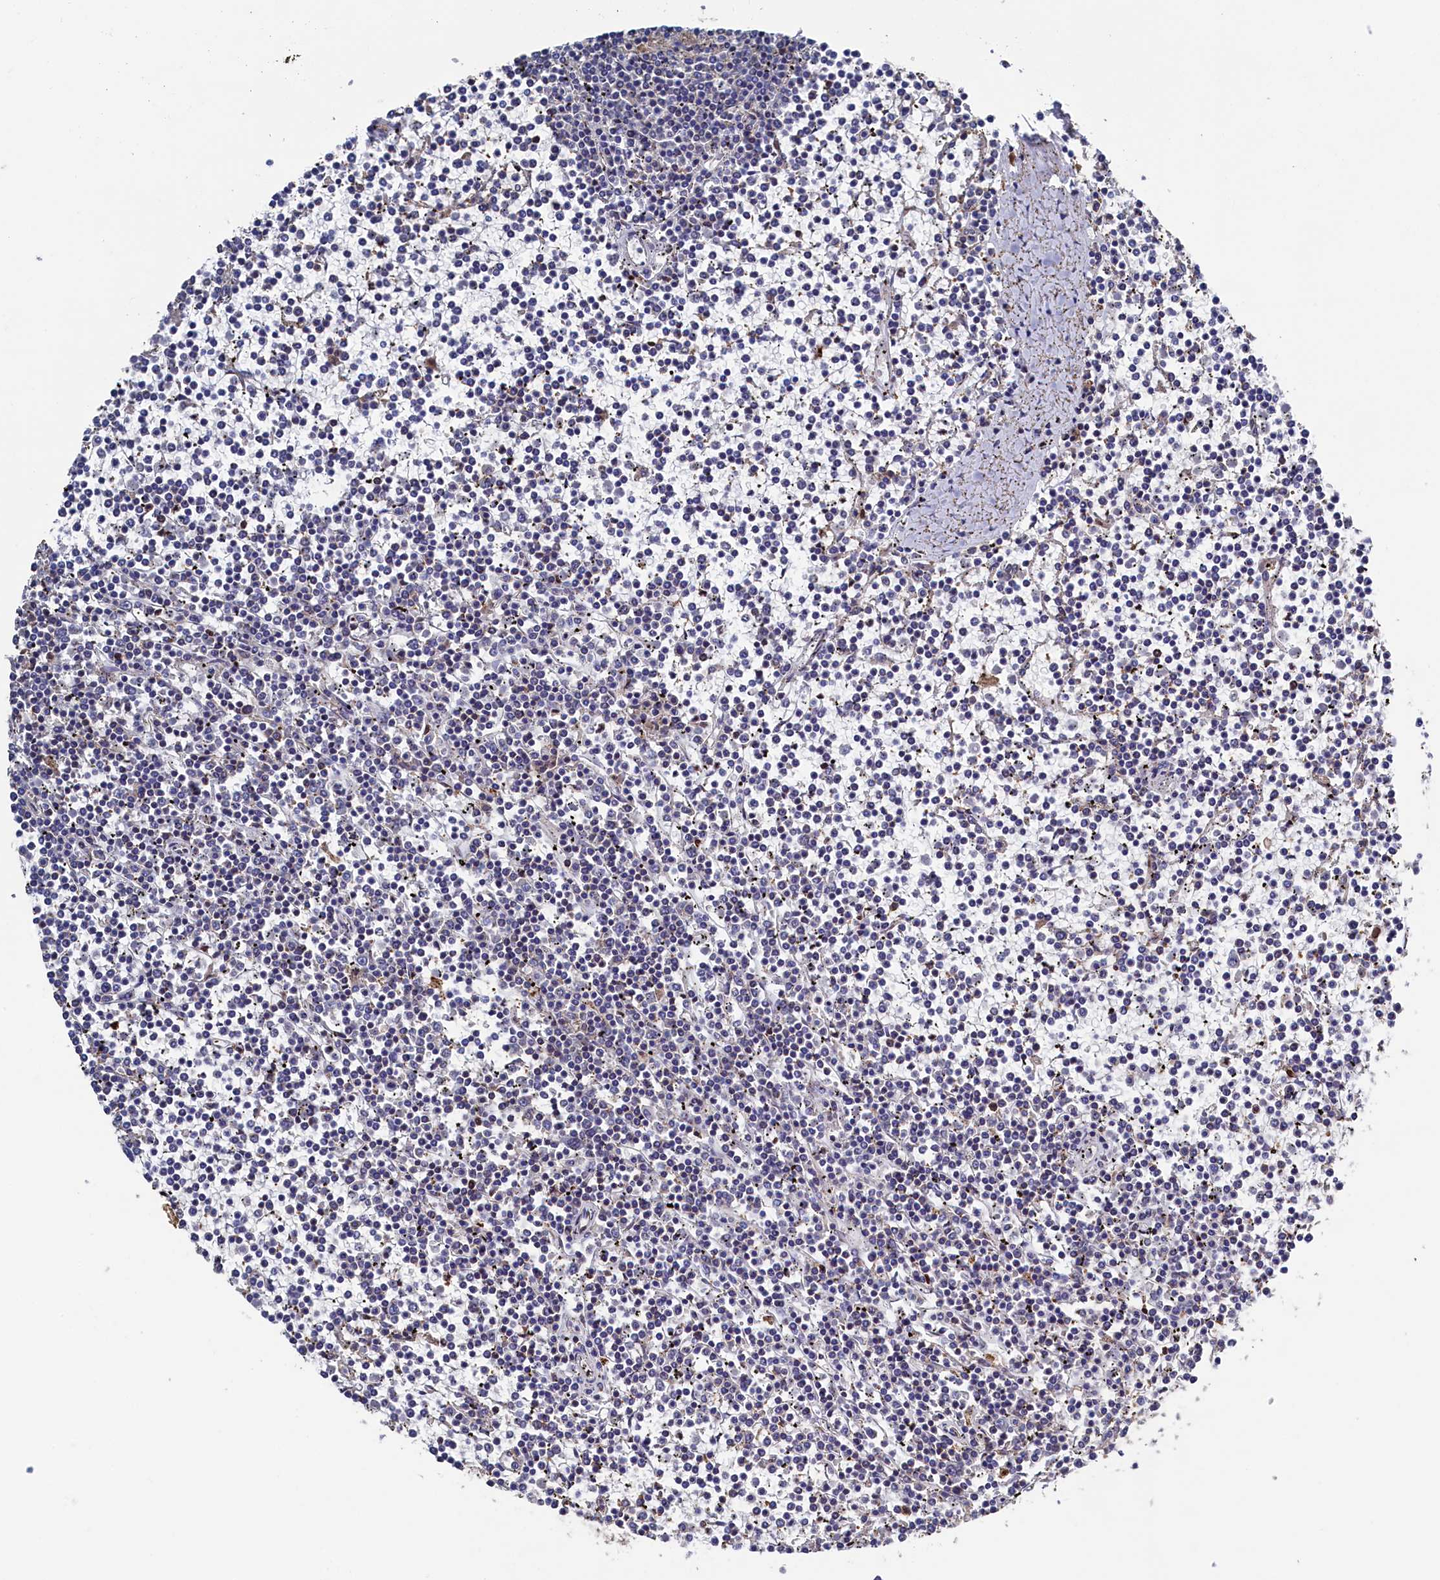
{"staining": {"intensity": "negative", "quantity": "none", "location": "none"}, "tissue": "lymphoma", "cell_type": "Tumor cells", "image_type": "cancer", "snomed": [{"axis": "morphology", "description": "Malignant lymphoma, non-Hodgkin's type, Low grade"}, {"axis": "topography", "description": "Spleen"}], "caption": "A high-resolution histopathology image shows immunohistochemistry staining of lymphoma, which reveals no significant positivity in tumor cells.", "gene": "TK2", "patient": {"sex": "female", "age": 19}}